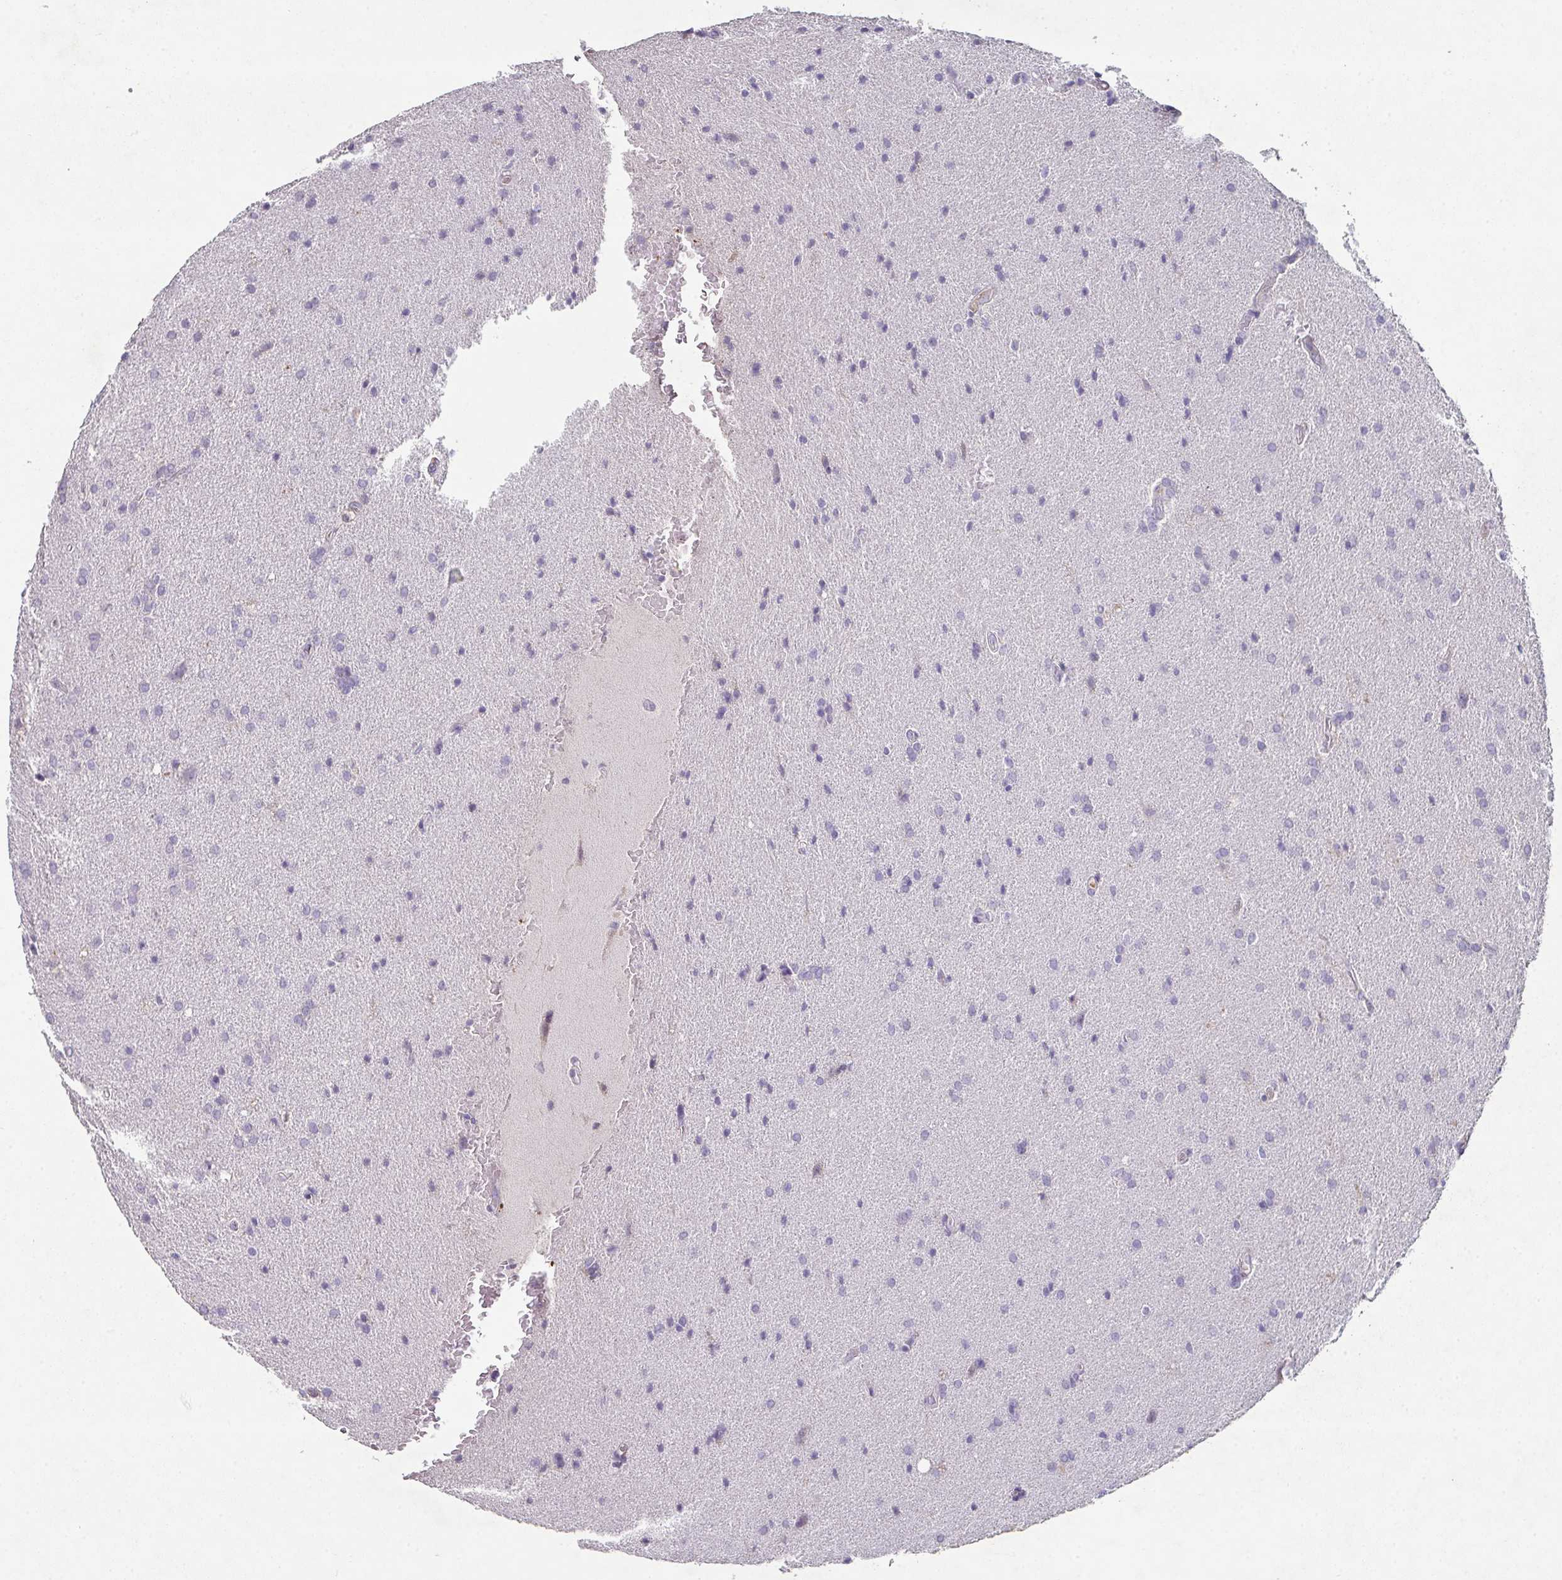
{"staining": {"intensity": "negative", "quantity": "none", "location": "none"}, "tissue": "glioma", "cell_type": "Tumor cells", "image_type": "cancer", "snomed": [{"axis": "morphology", "description": "Glioma, malignant, High grade"}, {"axis": "topography", "description": "Brain"}], "caption": "There is no significant expression in tumor cells of high-grade glioma (malignant).", "gene": "ADAM21", "patient": {"sex": "male", "age": 56}}